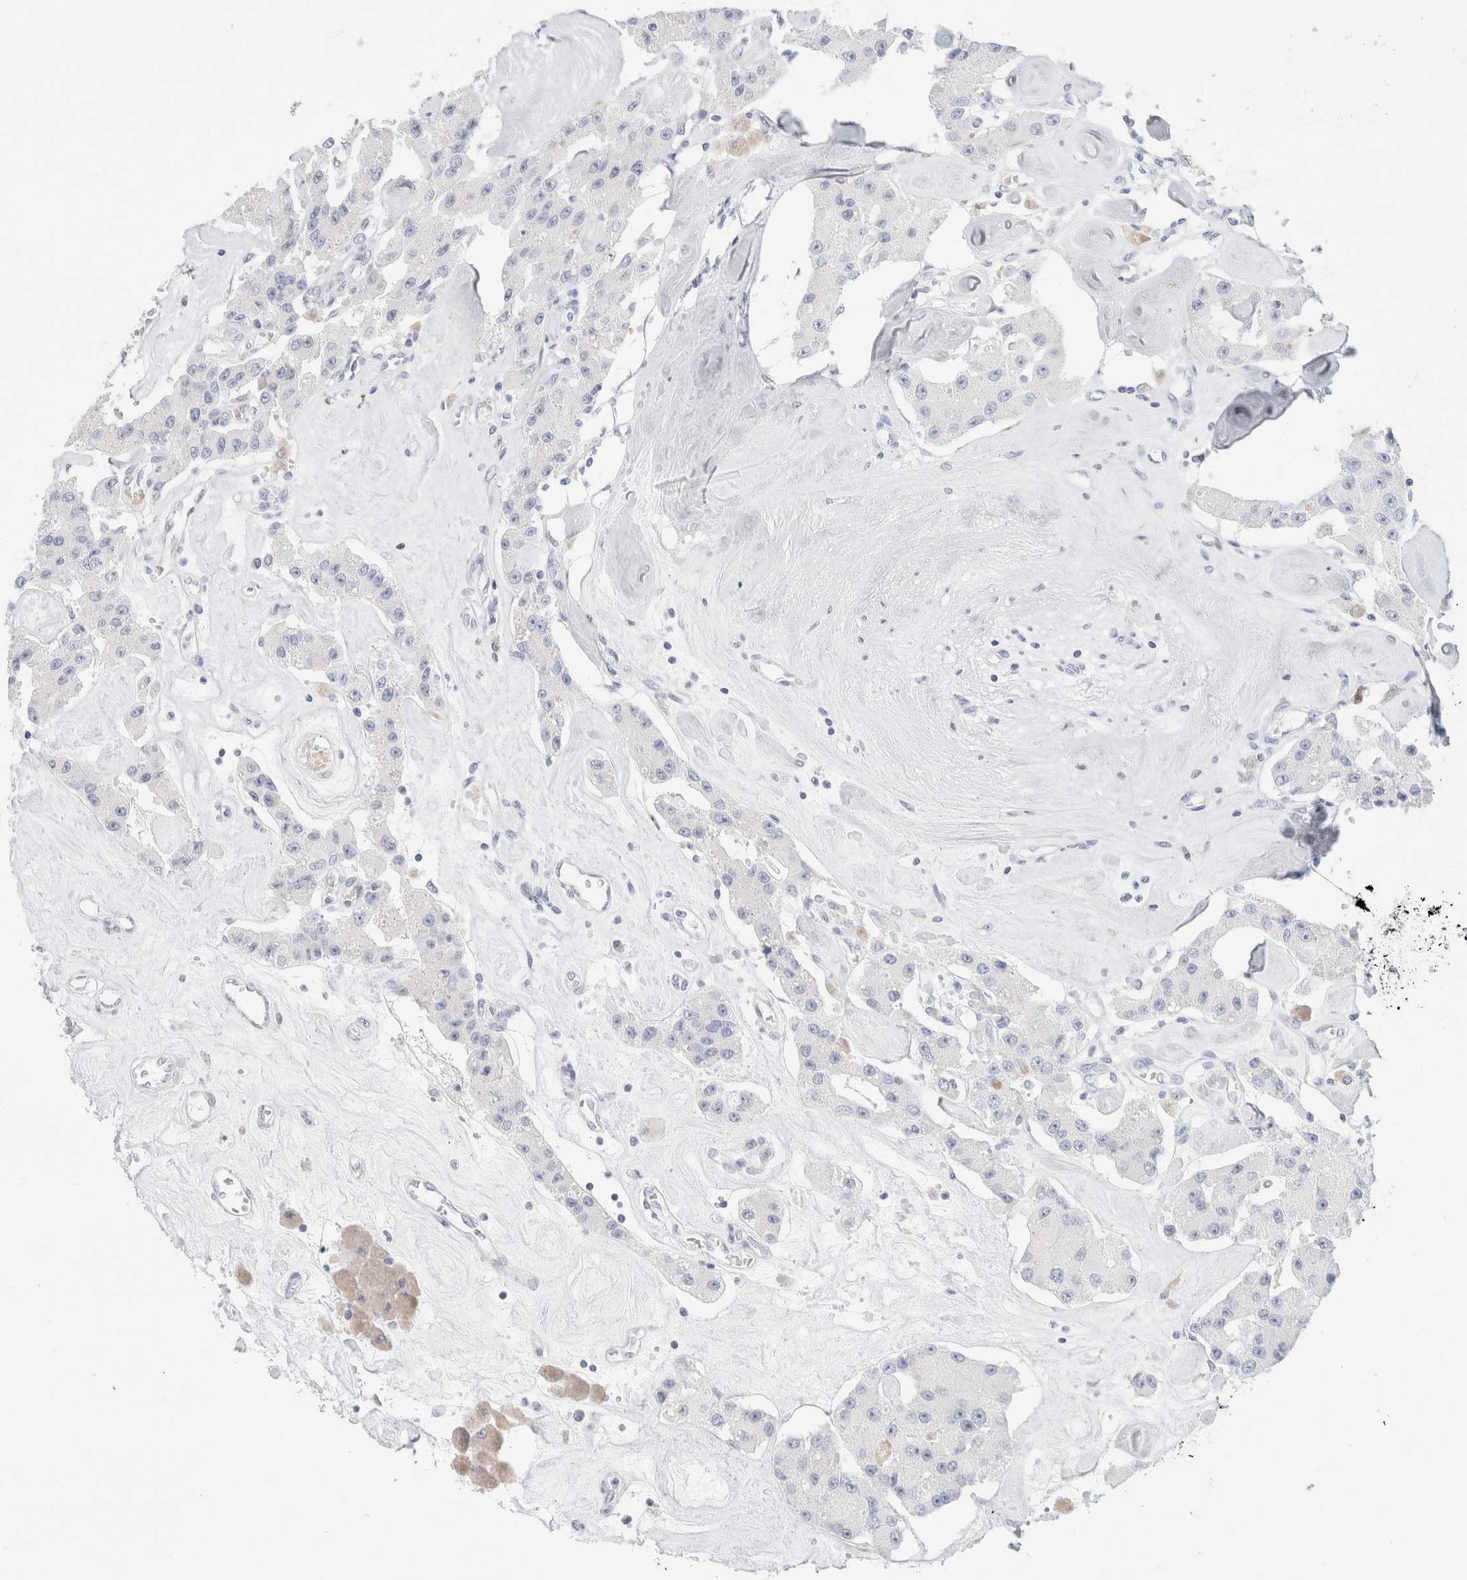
{"staining": {"intensity": "negative", "quantity": "none", "location": "none"}, "tissue": "carcinoid", "cell_type": "Tumor cells", "image_type": "cancer", "snomed": [{"axis": "morphology", "description": "Carcinoid, malignant, NOS"}, {"axis": "topography", "description": "Pancreas"}], "caption": "A high-resolution image shows immunohistochemistry (IHC) staining of malignant carcinoid, which reveals no significant positivity in tumor cells.", "gene": "RTN4", "patient": {"sex": "male", "age": 41}}